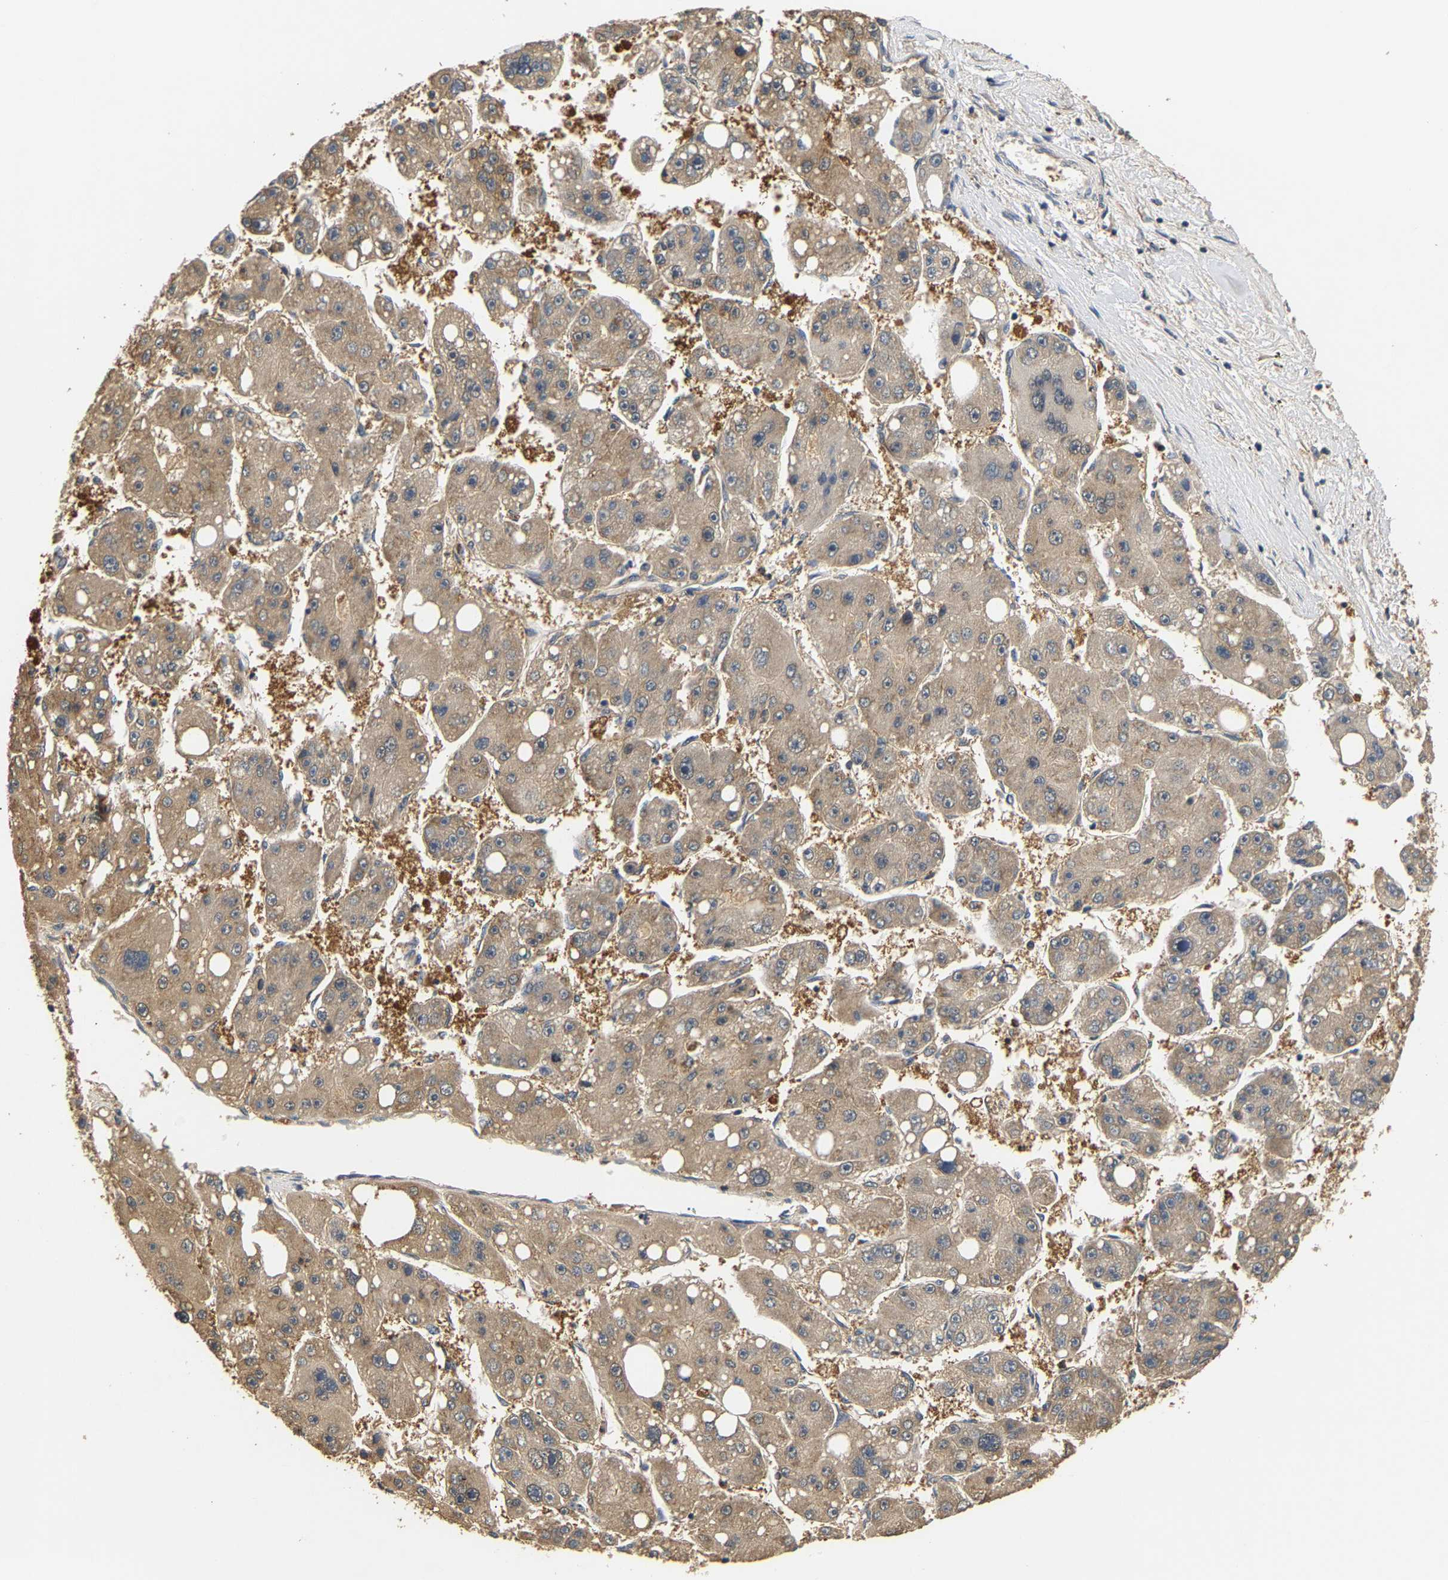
{"staining": {"intensity": "weak", "quantity": ">75%", "location": "cytoplasmic/membranous"}, "tissue": "liver cancer", "cell_type": "Tumor cells", "image_type": "cancer", "snomed": [{"axis": "morphology", "description": "Carcinoma, Hepatocellular, NOS"}, {"axis": "topography", "description": "Liver"}], "caption": "Hepatocellular carcinoma (liver) was stained to show a protein in brown. There is low levels of weak cytoplasmic/membranous positivity in about >75% of tumor cells.", "gene": "GPI", "patient": {"sex": "female", "age": 61}}